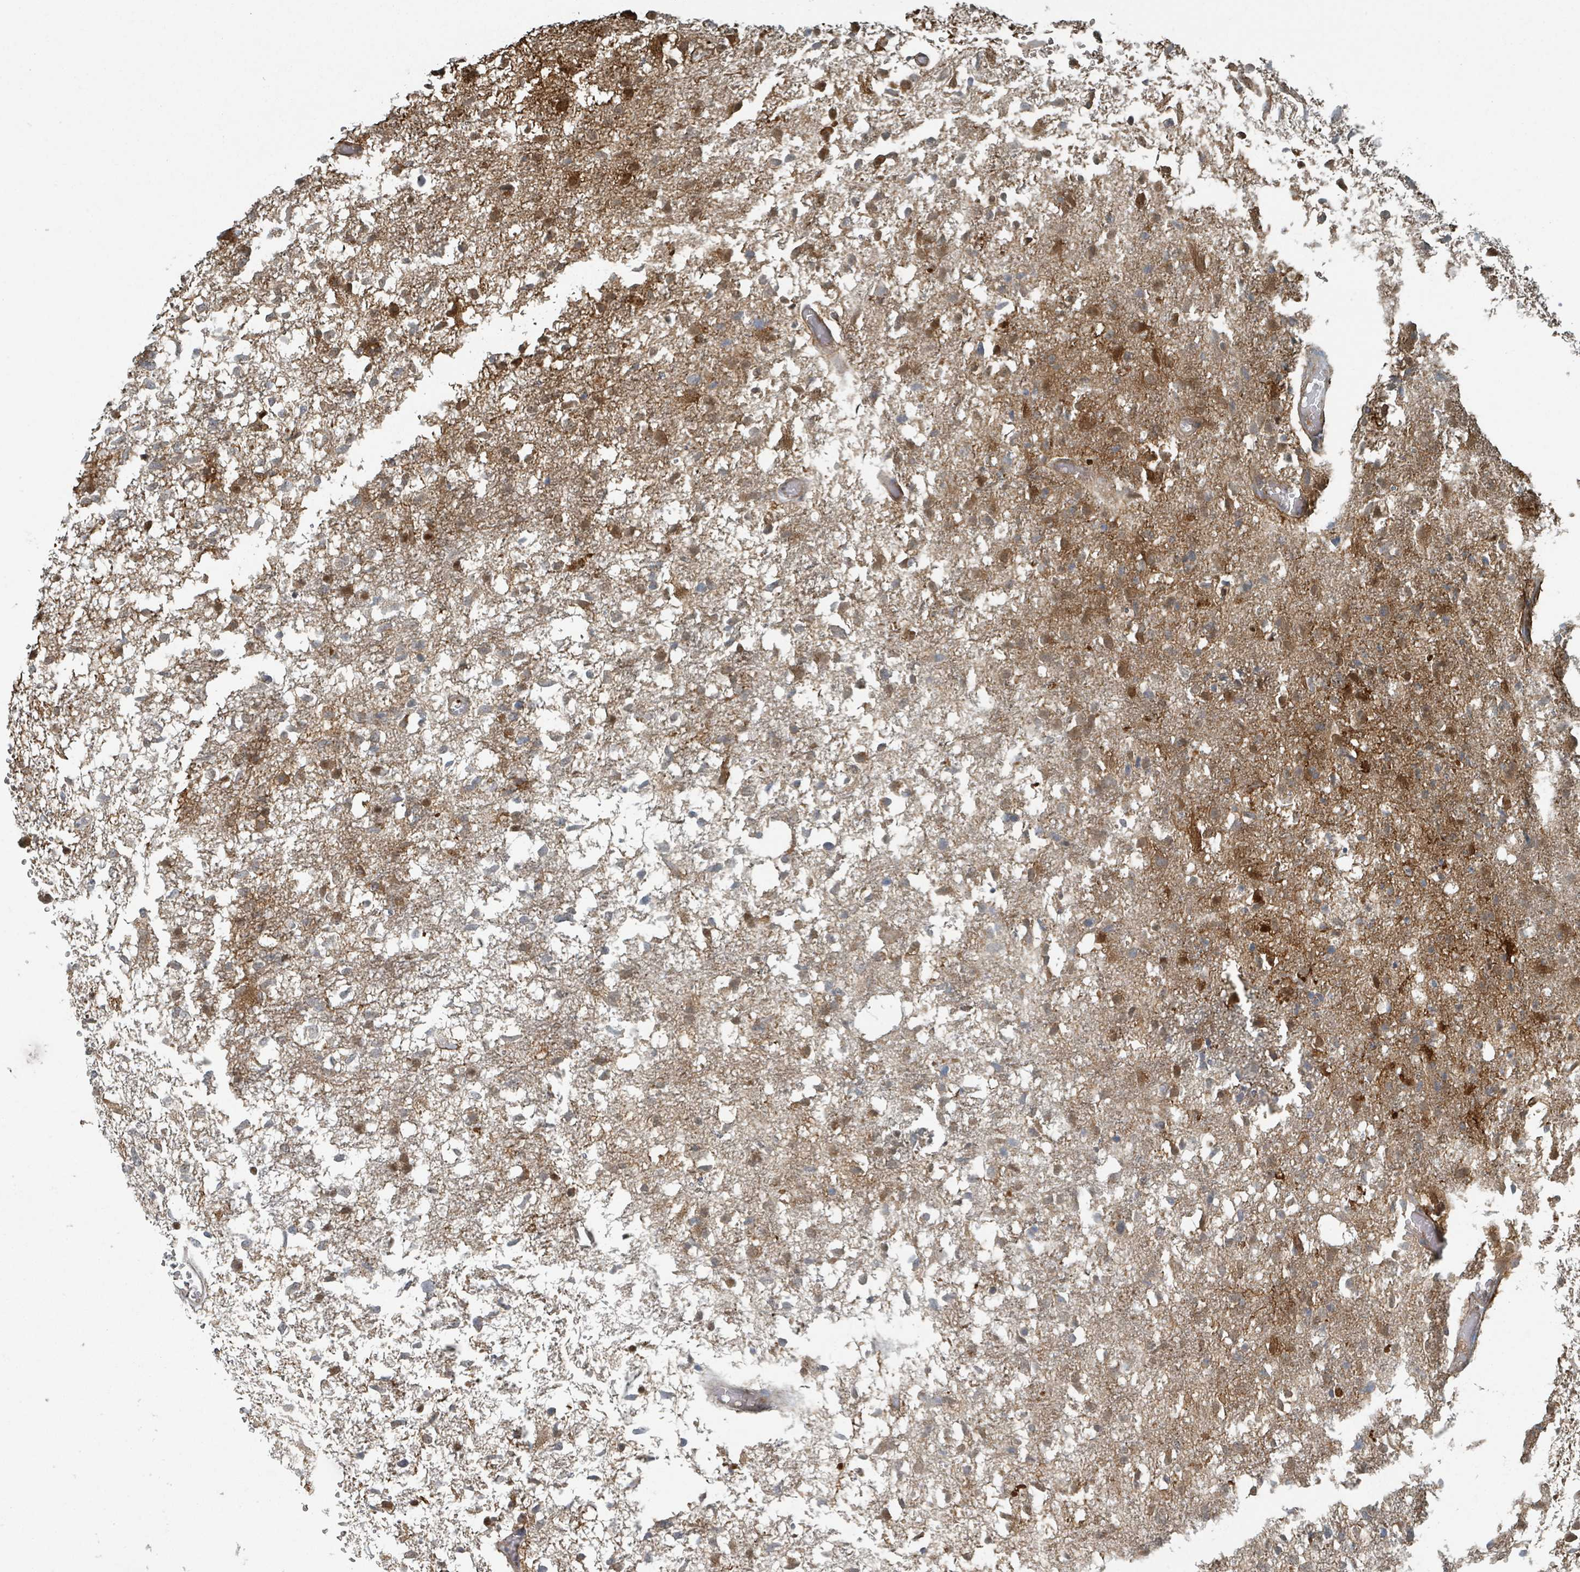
{"staining": {"intensity": "moderate", "quantity": "25%-75%", "location": "cytoplasmic/membranous,nuclear"}, "tissue": "glioma", "cell_type": "Tumor cells", "image_type": "cancer", "snomed": [{"axis": "morphology", "description": "Glioma, malignant, High grade"}, {"axis": "topography", "description": "Brain"}], "caption": "Moderate cytoplasmic/membranous and nuclear staining is present in approximately 25%-75% of tumor cells in malignant glioma (high-grade).", "gene": "RHPN2", "patient": {"sex": "female", "age": 74}}